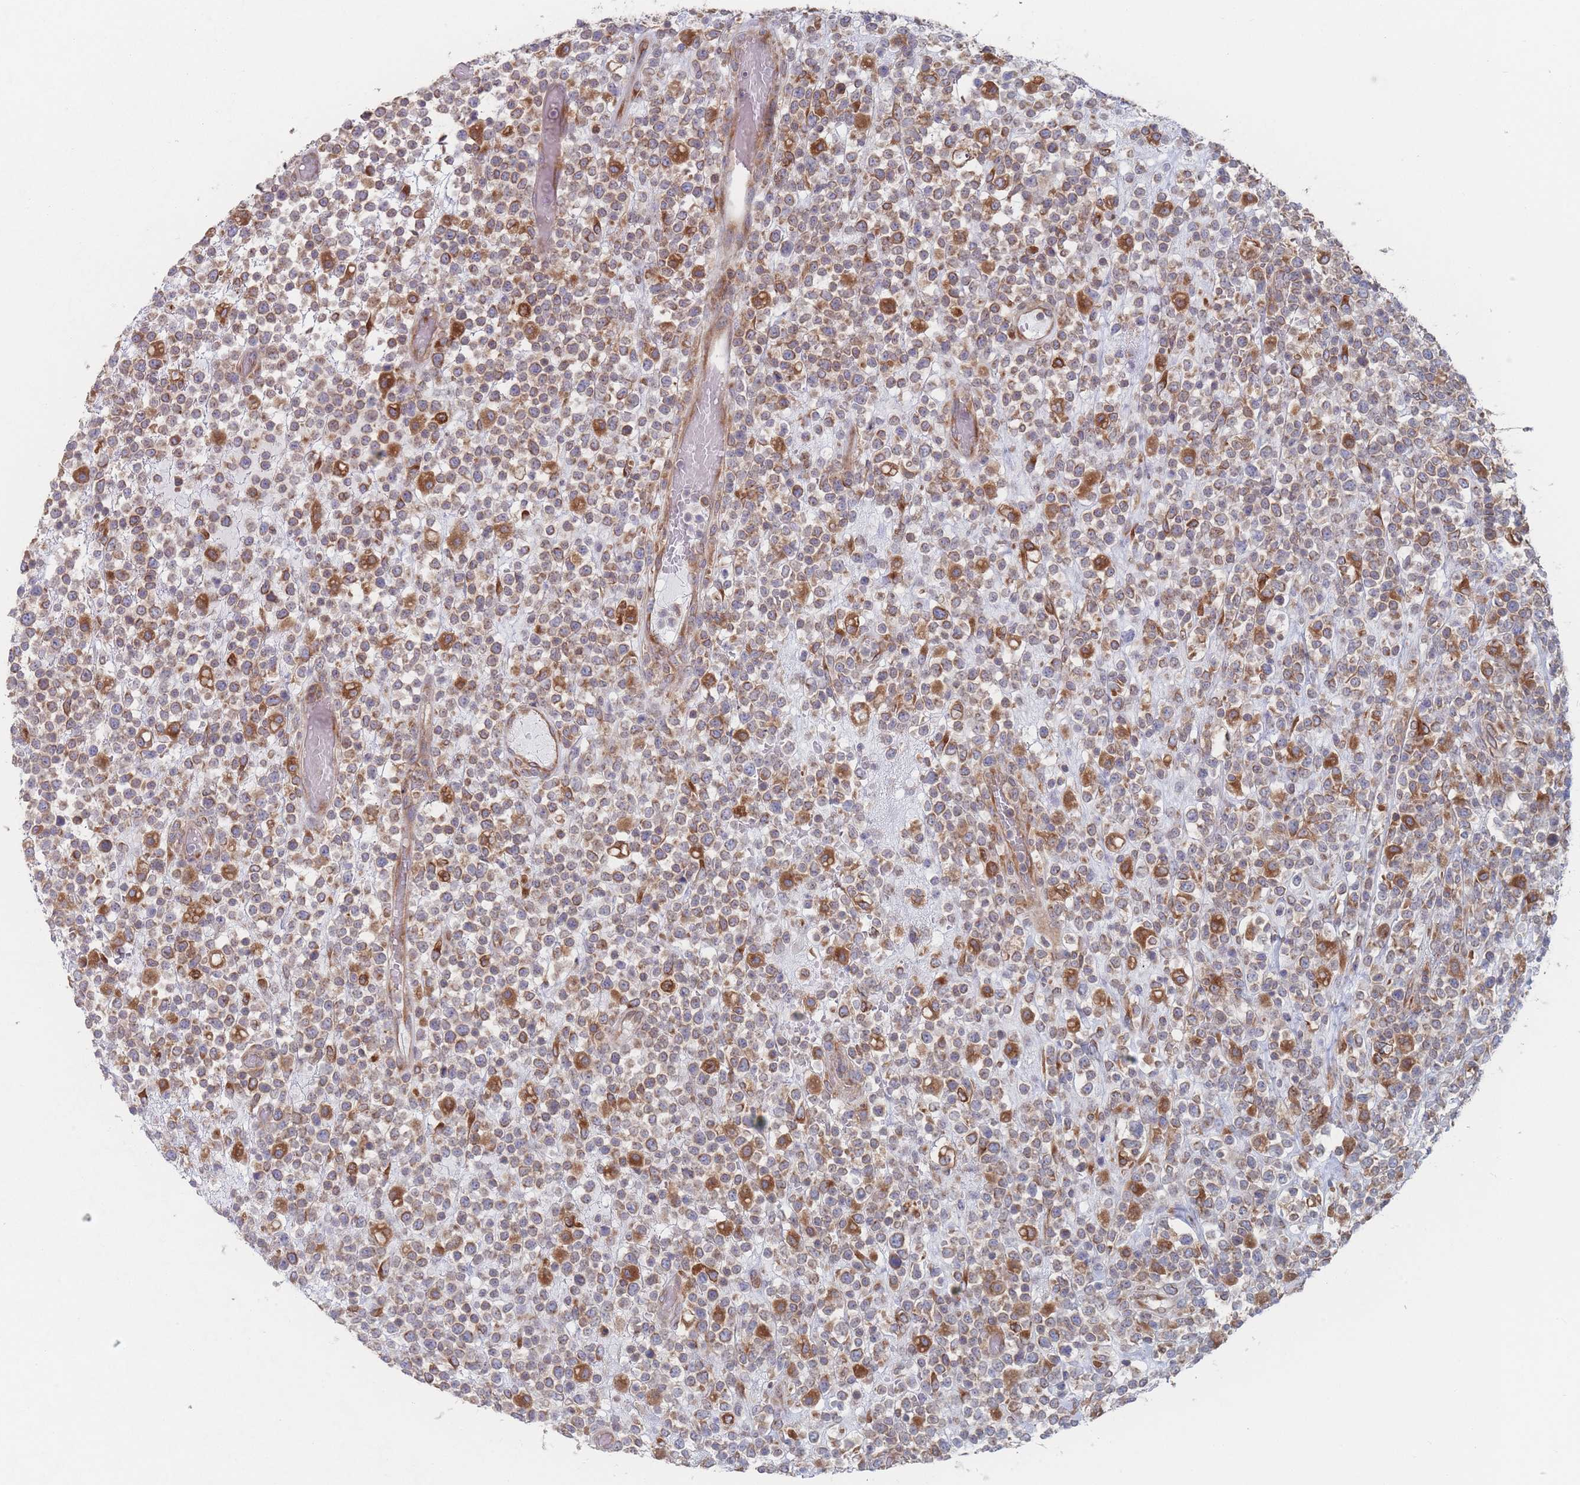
{"staining": {"intensity": "moderate", "quantity": ">75%", "location": "cytoplasmic/membranous"}, "tissue": "lymphoma", "cell_type": "Tumor cells", "image_type": "cancer", "snomed": [{"axis": "morphology", "description": "Malignant lymphoma, non-Hodgkin's type, High grade"}, {"axis": "topography", "description": "Colon"}], "caption": "Protein staining of lymphoma tissue reveals moderate cytoplasmic/membranous positivity in about >75% of tumor cells. The staining was performed using DAB, with brown indicating positive protein expression. Nuclei are stained blue with hematoxylin.", "gene": "KDSR", "patient": {"sex": "female", "age": 53}}